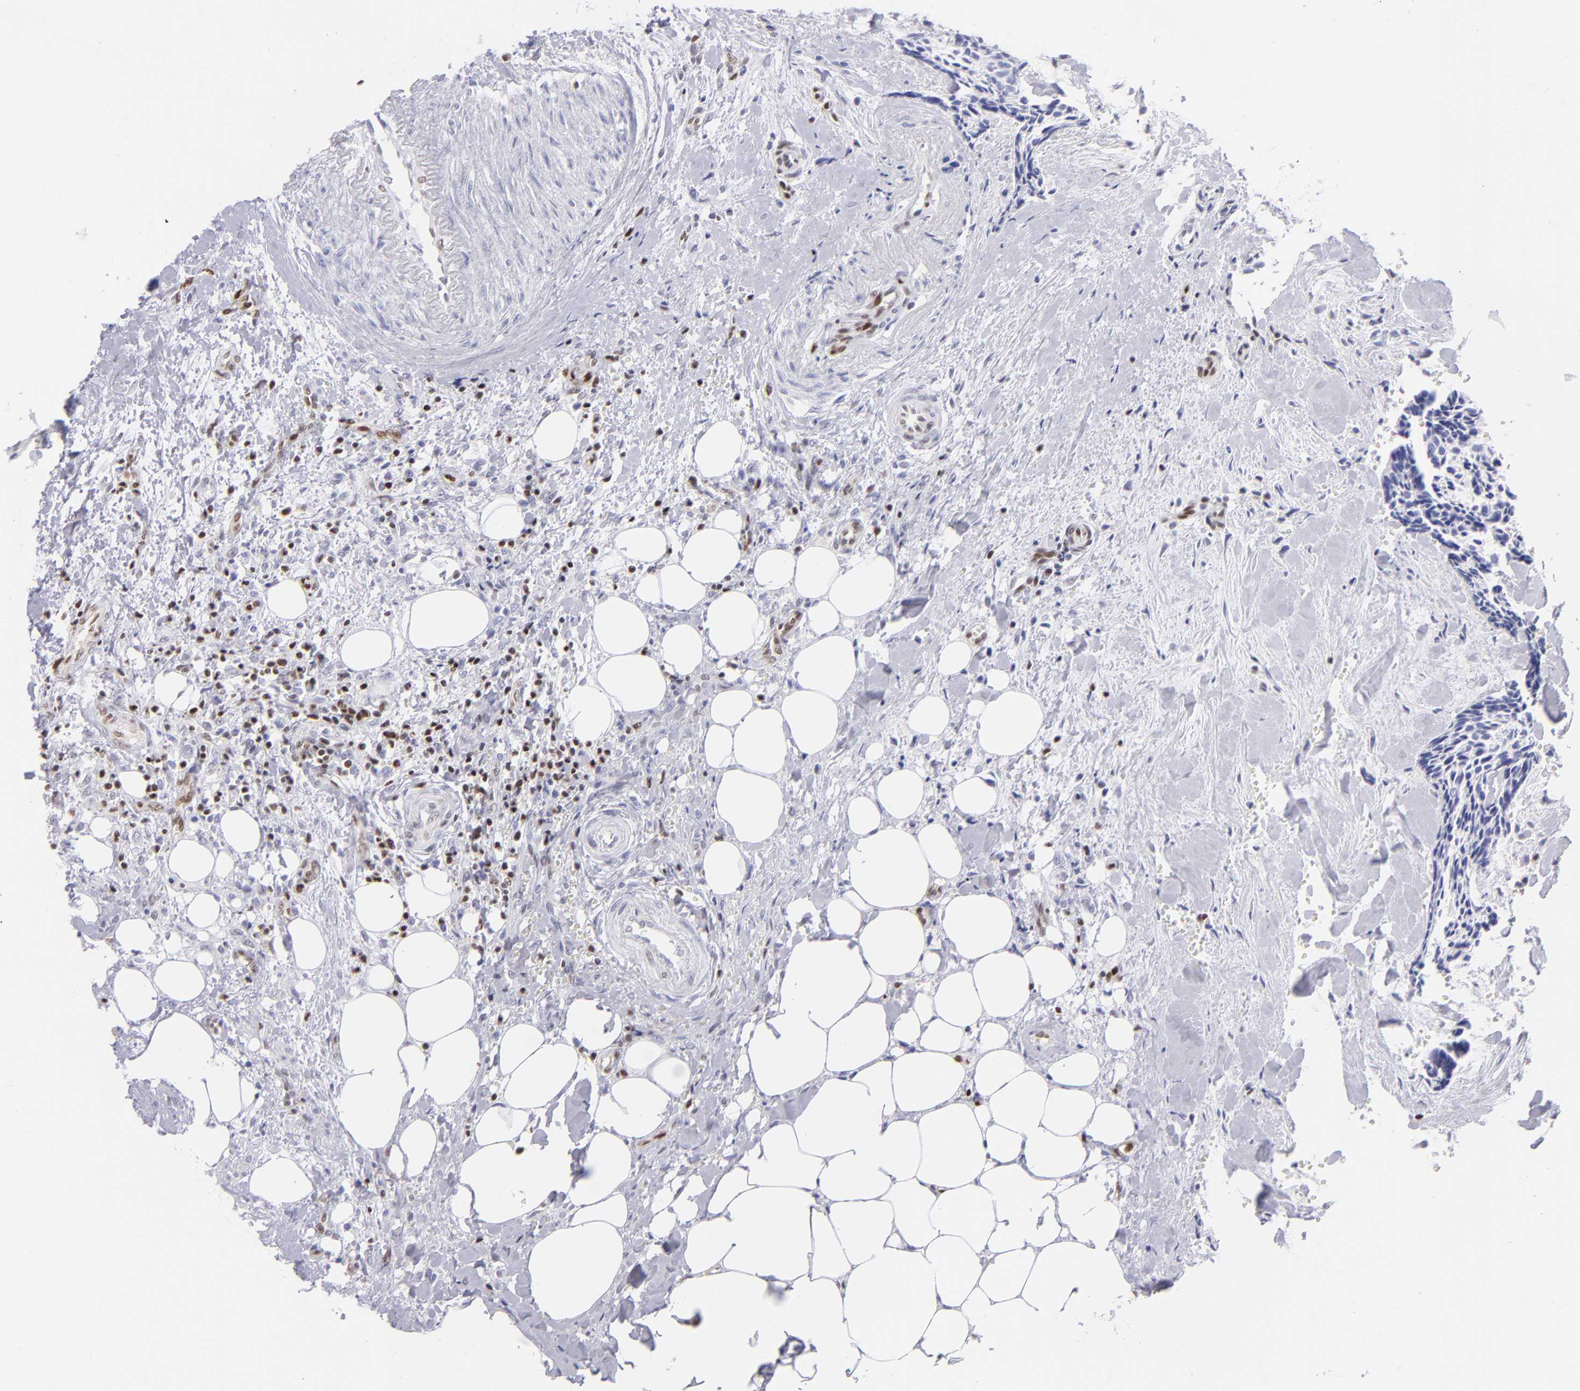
{"staining": {"intensity": "negative", "quantity": "none", "location": "none"}, "tissue": "head and neck cancer", "cell_type": "Tumor cells", "image_type": "cancer", "snomed": [{"axis": "morphology", "description": "Squamous cell carcinoma, NOS"}, {"axis": "topography", "description": "Salivary gland"}, {"axis": "topography", "description": "Head-Neck"}], "caption": "Protein analysis of head and neck squamous cell carcinoma reveals no significant expression in tumor cells.", "gene": "ETS1", "patient": {"sex": "male", "age": 70}}